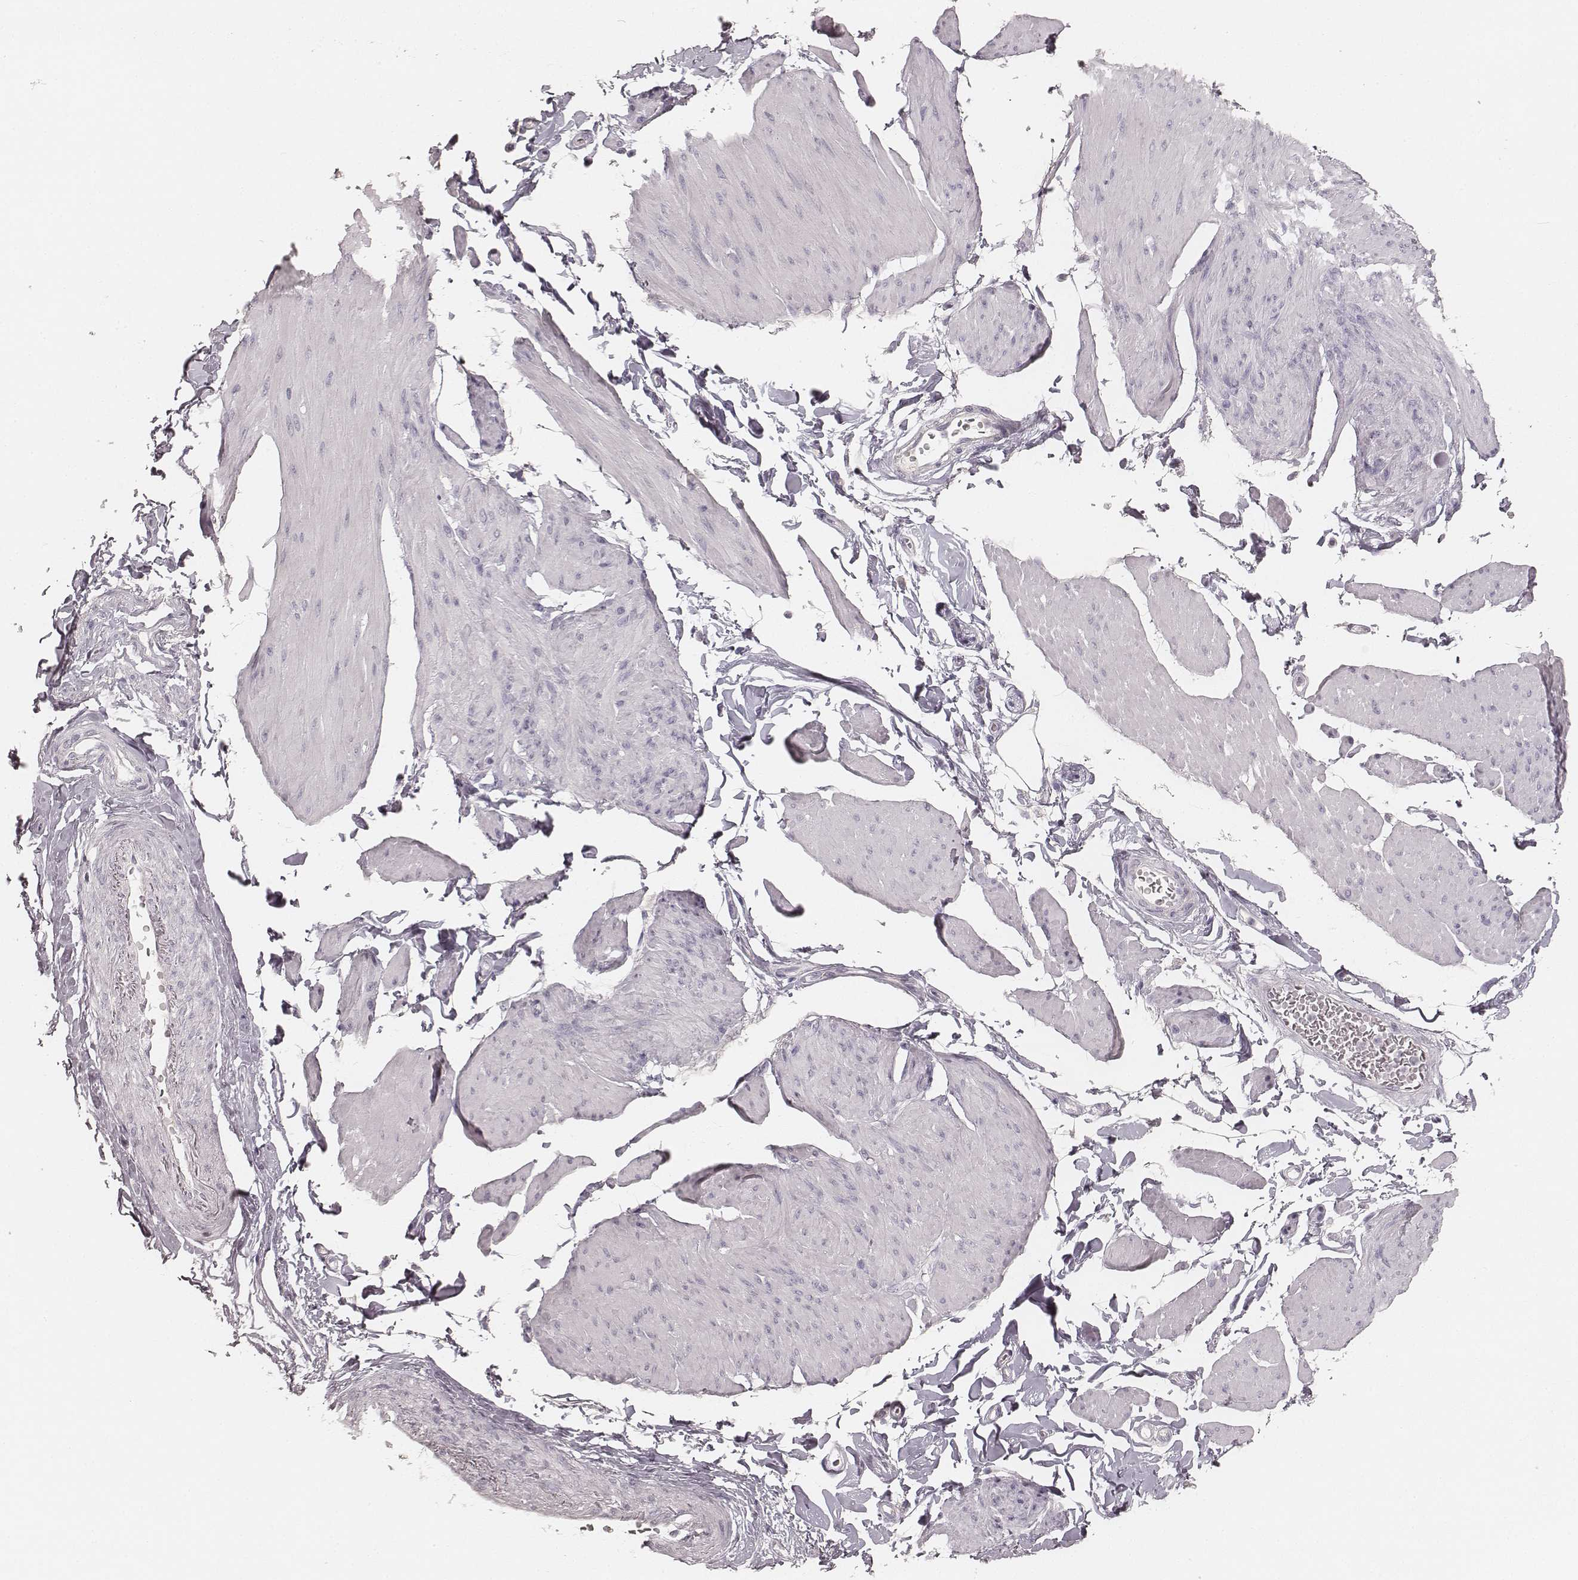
{"staining": {"intensity": "negative", "quantity": "none", "location": "none"}, "tissue": "smooth muscle", "cell_type": "Smooth muscle cells", "image_type": "normal", "snomed": [{"axis": "morphology", "description": "Normal tissue, NOS"}, {"axis": "topography", "description": "Adipose tissue"}, {"axis": "topography", "description": "Smooth muscle"}, {"axis": "topography", "description": "Peripheral nerve tissue"}], "caption": "A micrograph of human smooth muscle is negative for staining in smooth muscle cells. (Immunohistochemistry, brightfield microscopy, high magnification).", "gene": "KRT31", "patient": {"sex": "male", "age": 83}}